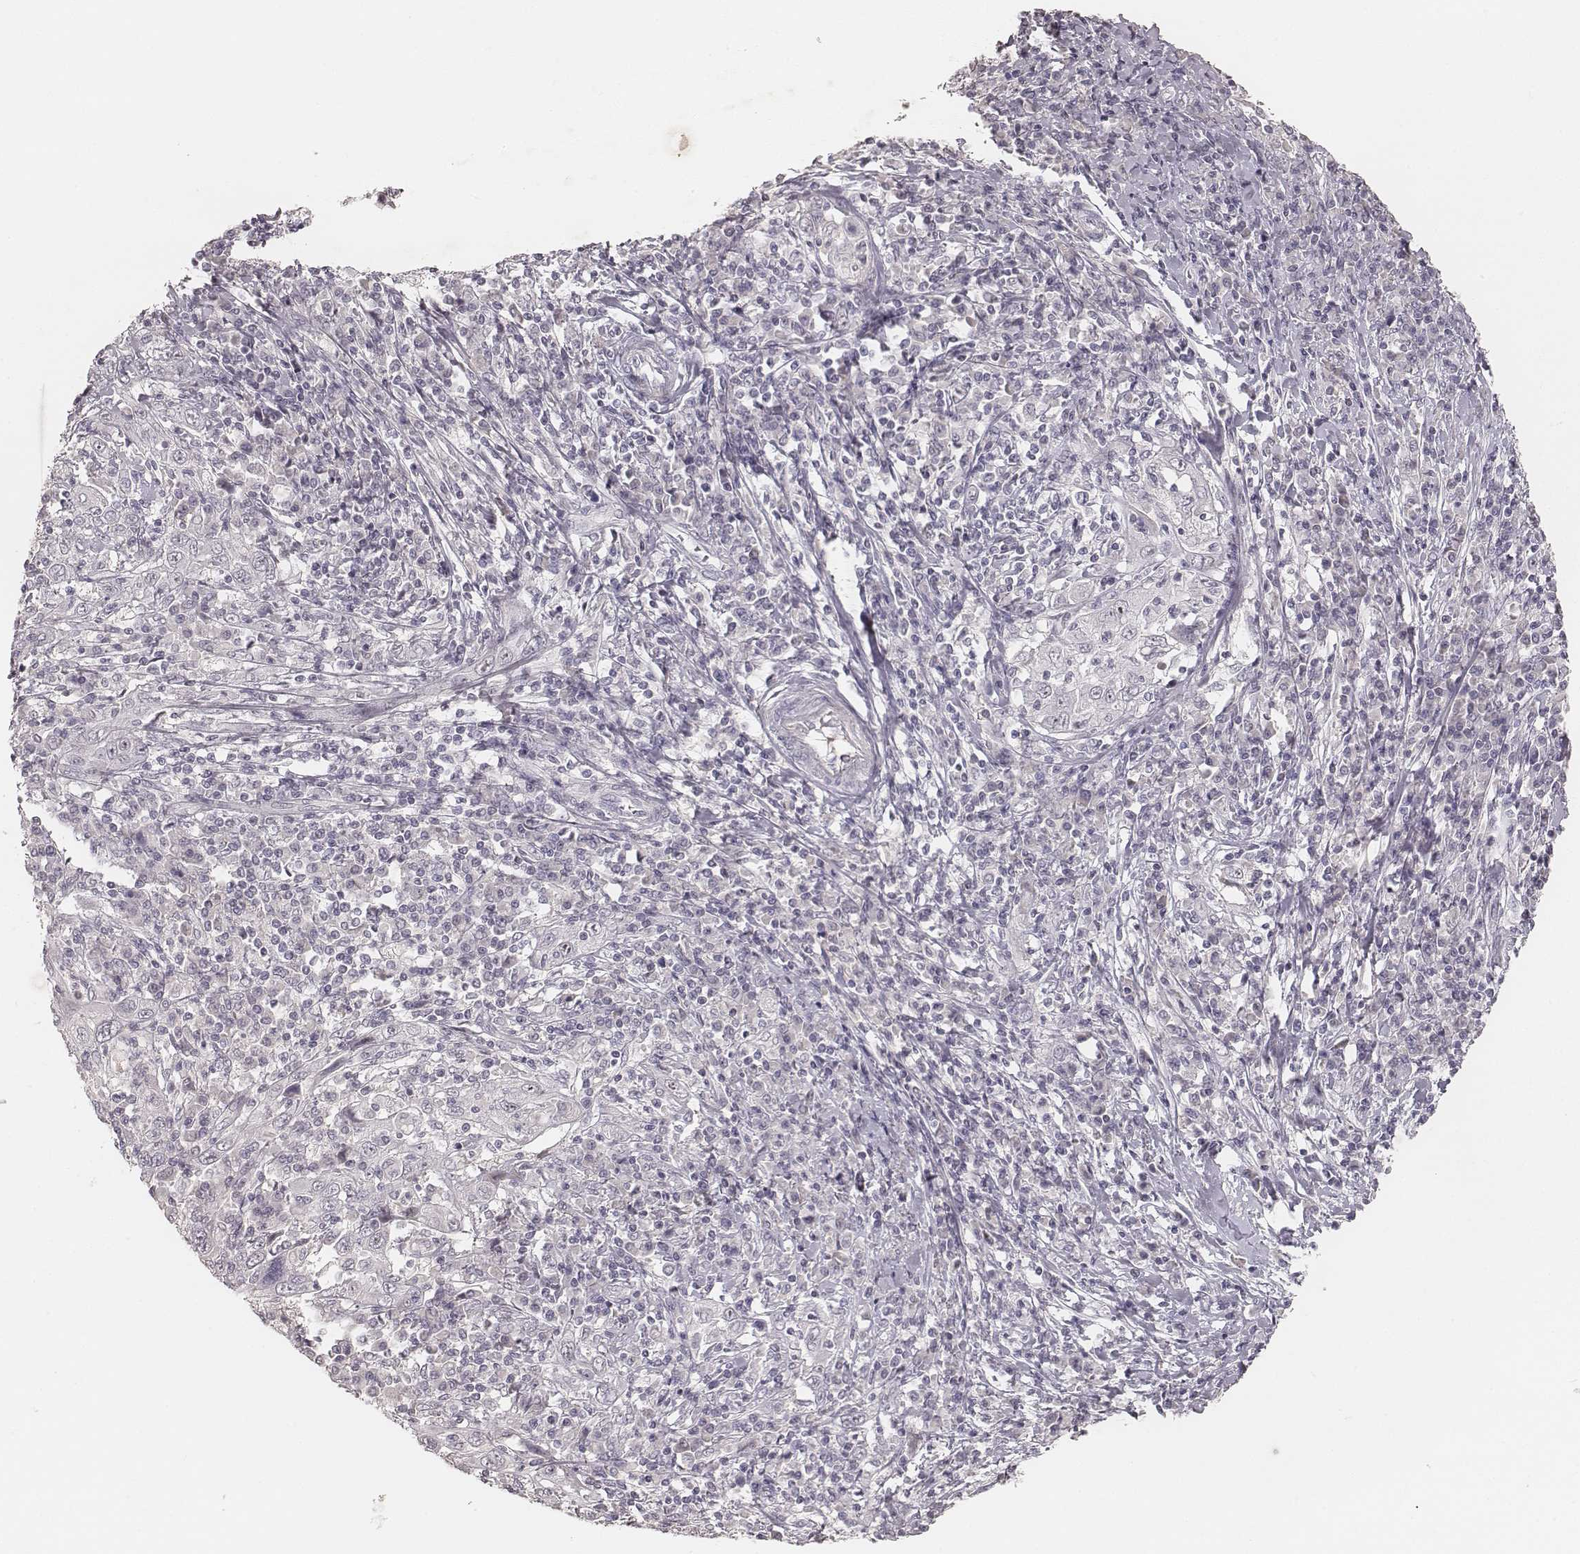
{"staining": {"intensity": "negative", "quantity": "none", "location": "none"}, "tissue": "cervical cancer", "cell_type": "Tumor cells", "image_type": "cancer", "snomed": [{"axis": "morphology", "description": "Squamous cell carcinoma, NOS"}, {"axis": "topography", "description": "Cervix"}], "caption": "Immunohistochemistry of human cervical cancer (squamous cell carcinoma) exhibits no positivity in tumor cells.", "gene": "MADCAM1", "patient": {"sex": "female", "age": 46}}